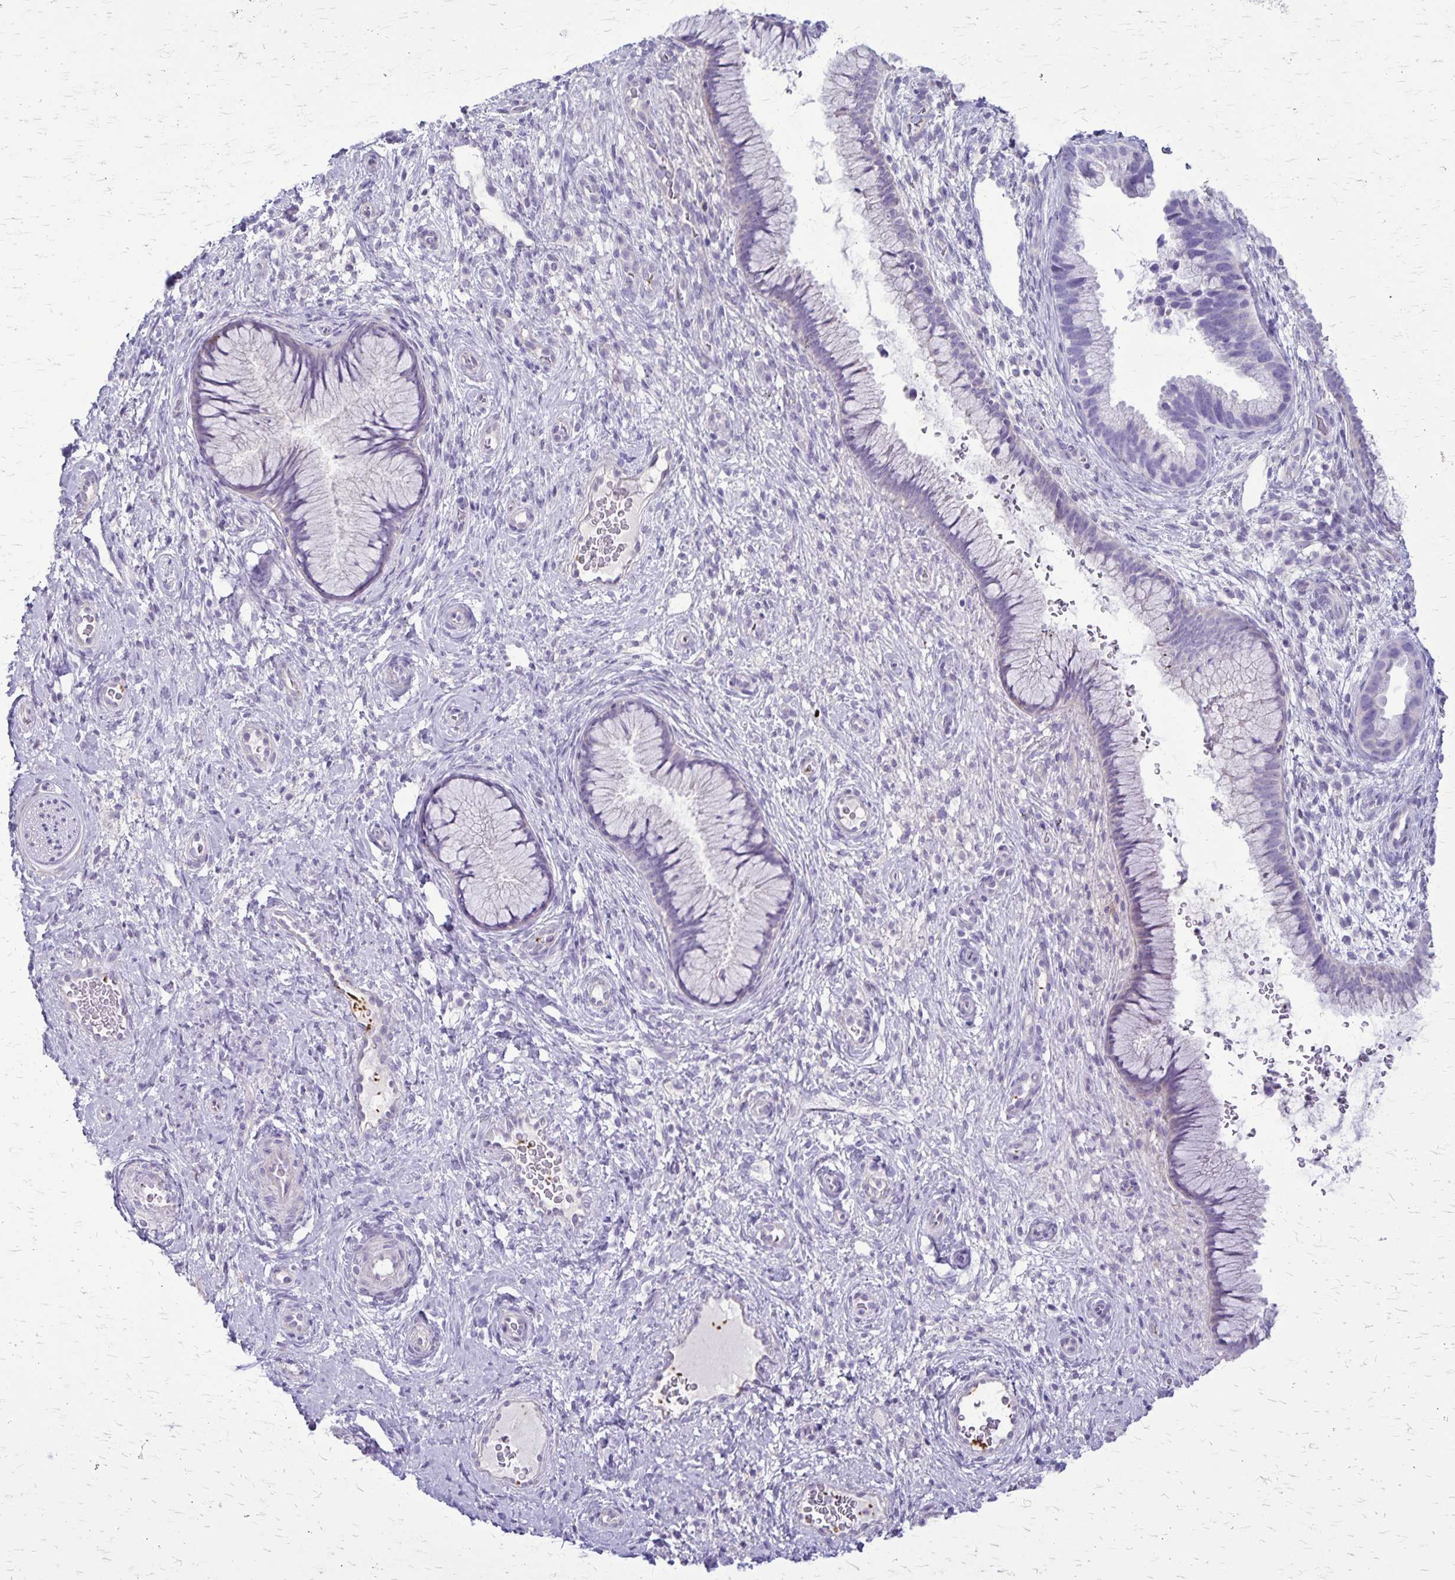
{"staining": {"intensity": "negative", "quantity": "none", "location": "none"}, "tissue": "cervix", "cell_type": "Glandular cells", "image_type": "normal", "snomed": [{"axis": "morphology", "description": "Normal tissue, NOS"}, {"axis": "topography", "description": "Cervix"}], "caption": "Cervix stained for a protein using immunohistochemistry (IHC) reveals no staining glandular cells.", "gene": "GP9", "patient": {"sex": "female", "age": 34}}